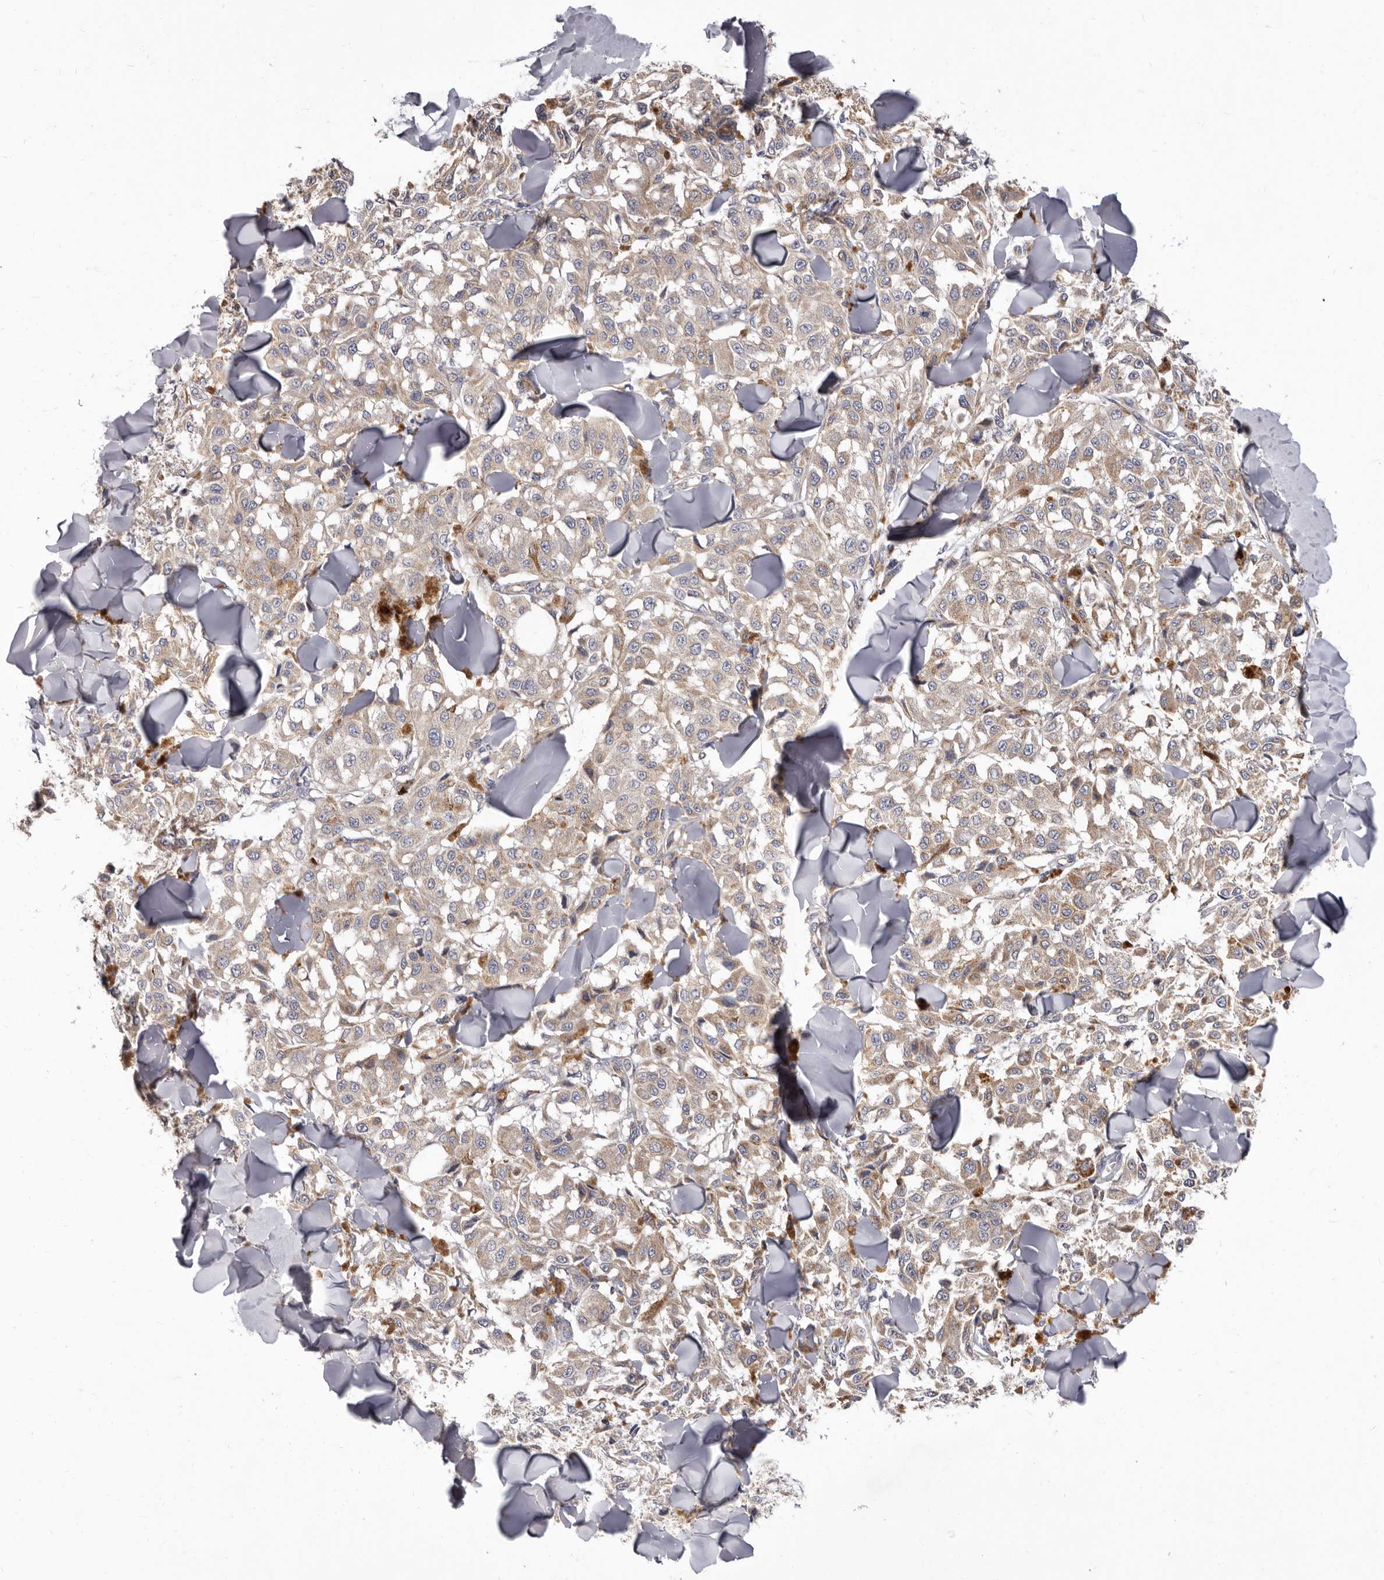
{"staining": {"intensity": "moderate", "quantity": ">75%", "location": "cytoplasmic/membranous"}, "tissue": "melanoma", "cell_type": "Tumor cells", "image_type": "cancer", "snomed": [{"axis": "morphology", "description": "Malignant melanoma, NOS"}, {"axis": "topography", "description": "Skin"}], "caption": "IHC micrograph of neoplastic tissue: human malignant melanoma stained using immunohistochemistry displays medium levels of moderate protein expression localized specifically in the cytoplasmic/membranous of tumor cells, appearing as a cytoplasmic/membranous brown color.", "gene": "FMO2", "patient": {"sex": "female", "age": 64}}